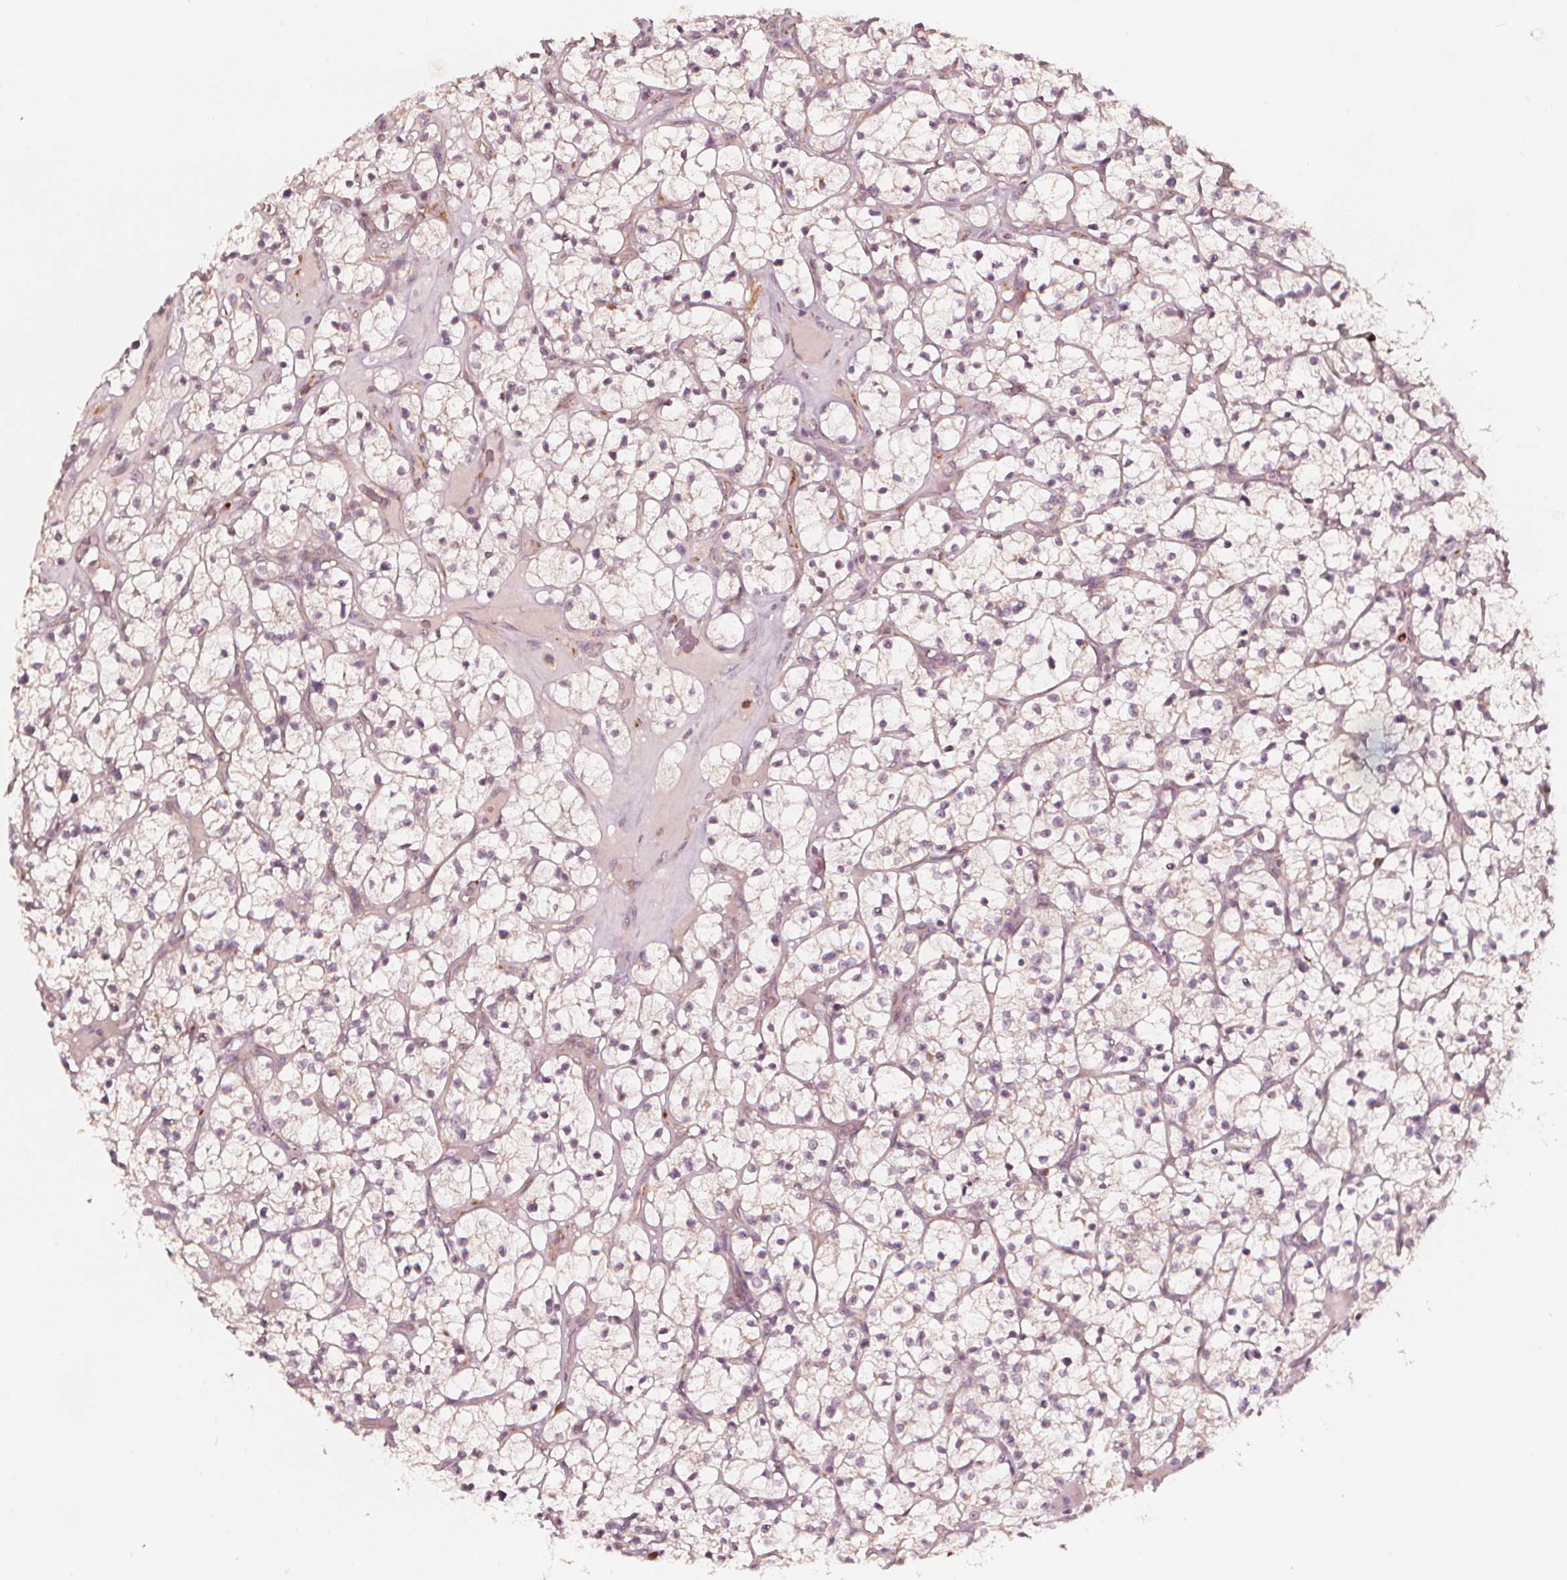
{"staining": {"intensity": "negative", "quantity": "none", "location": "none"}, "tissue": "renal cancer", "cell_type": "Tumor cells", "image_type": "cancer", "snomed": [{"axis": "morphology", "description": "Adenocarcinoma, NOS"}, {"axis": "topography", "description": "Kidney"}], "caption": "Immunohistochemistry photomicrograph of neoplastic tissue: renal adenocarcinoma stained with DAB exhibits no significant protein positivity in tumor cells.", "gene": "NPC1L1", "patient": {"sex": "female", "age": 64}}